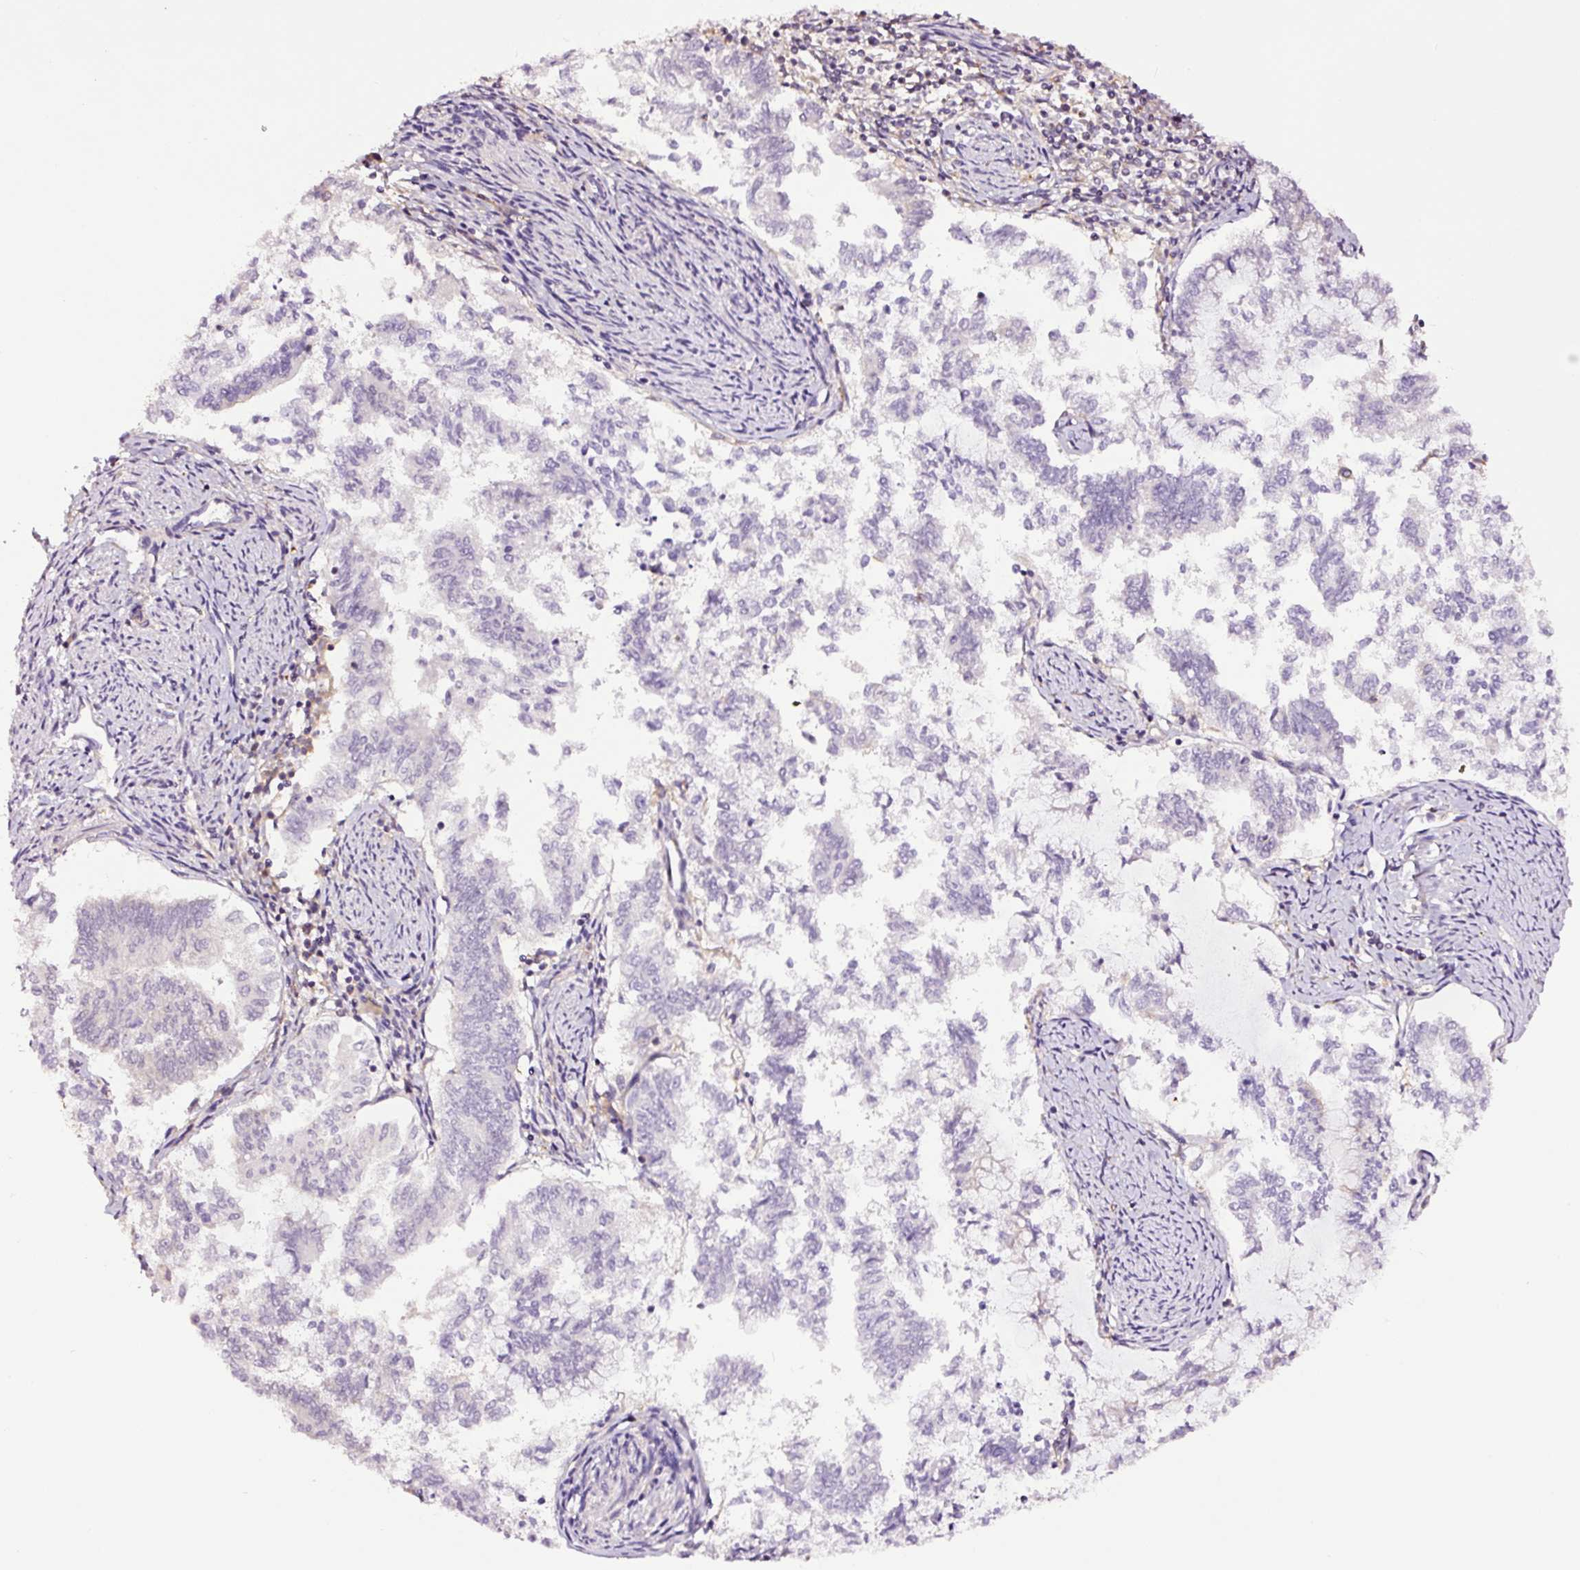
{"staining": {"intensity": "negative", "quantity": "none", "location": "none"}, "tissue": "endometrial cancer", "cell_type": "Tumor cells", "image_type": "cancer", "snomed": [{"axis": "morphology", "description": "Adenocarcinoma, NOS"}, {"axis": "topography", "description": "Endometrium"}], "caption": "Endometrial adenocarcinoma was stained to show a protein in brown. There is no significant staining in tumor cells.", "gene": "METAP1", "patient": {"sex": "female", "age": 79}}